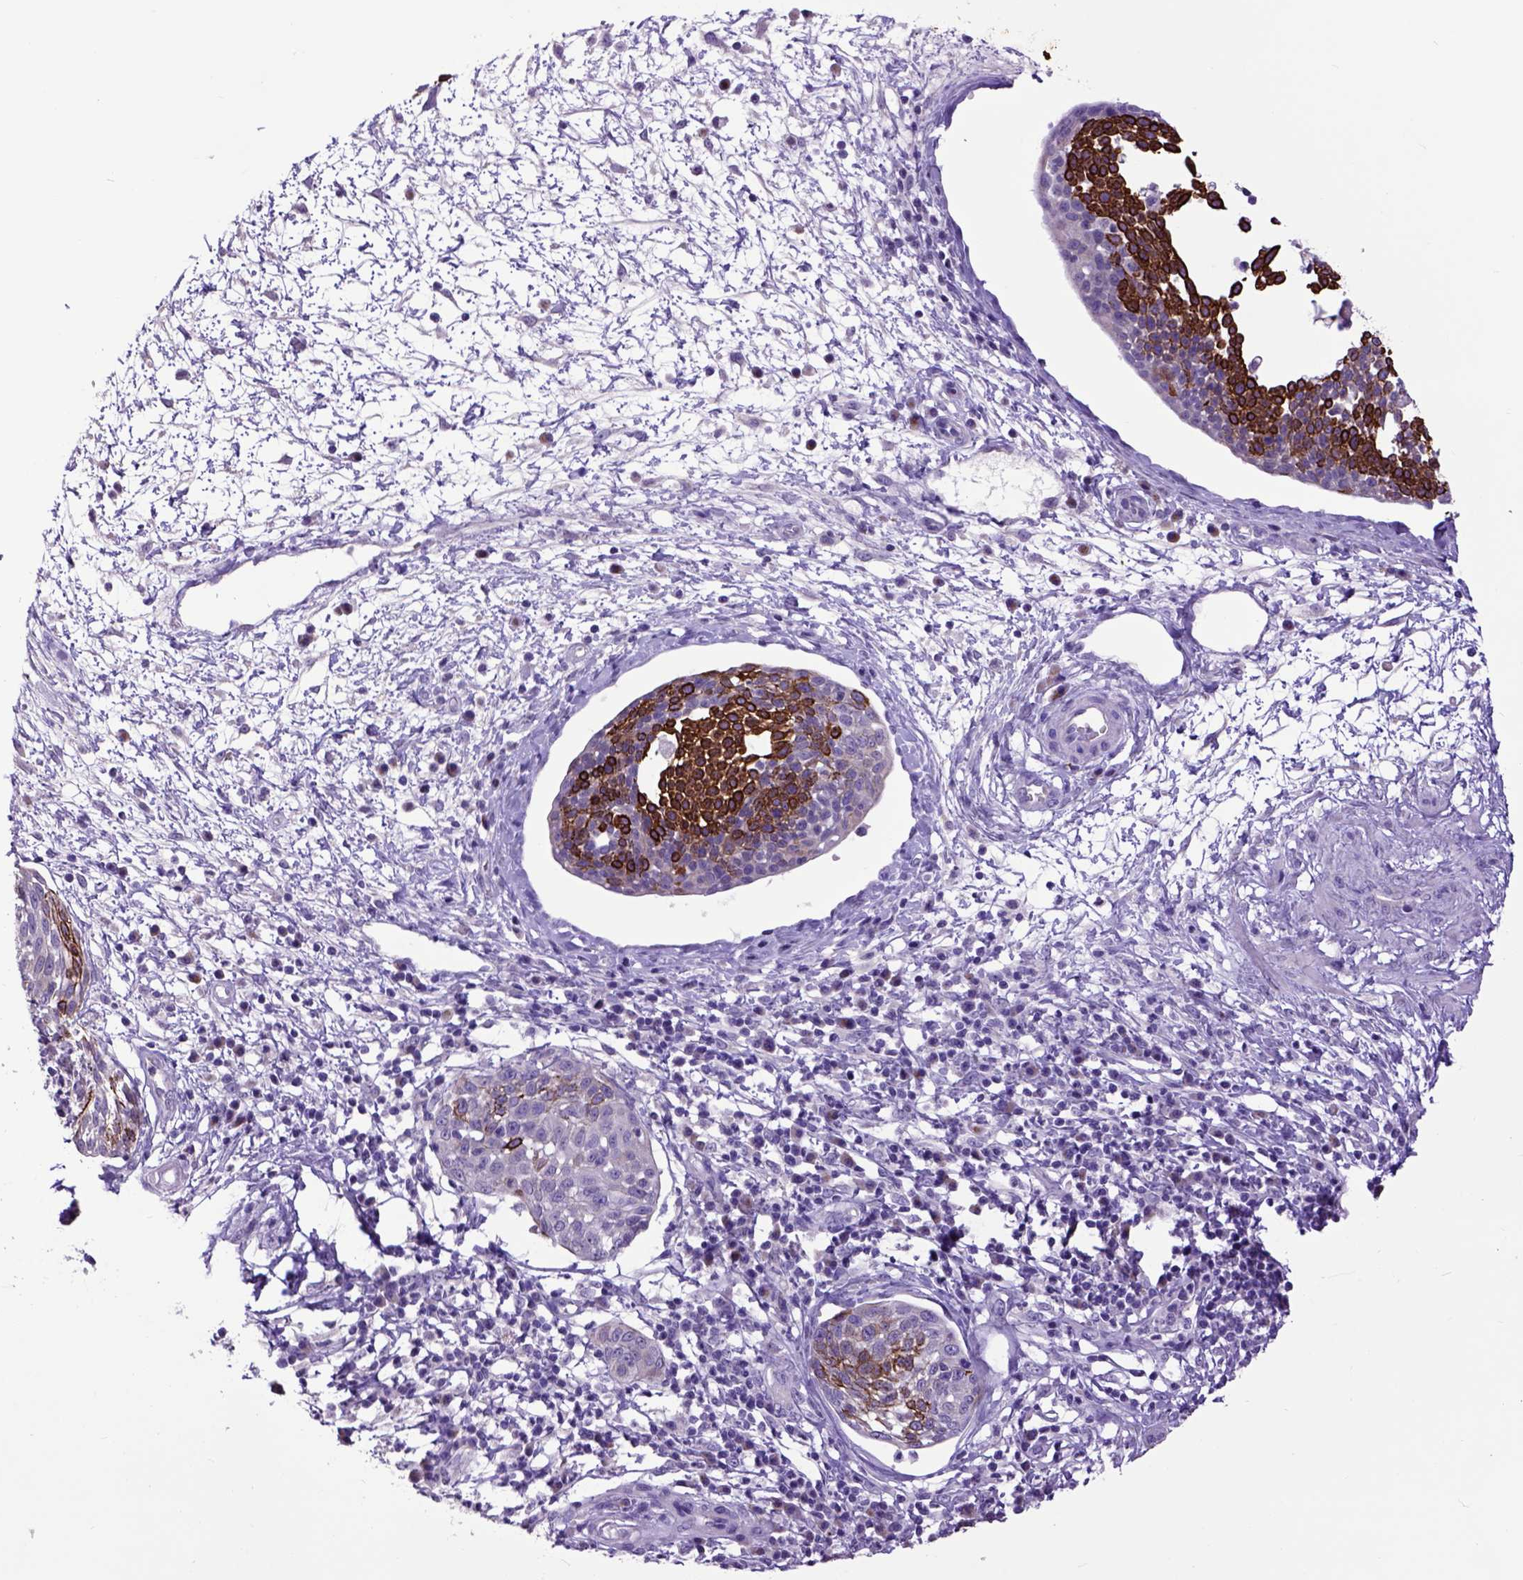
{"staining": {"intensity": "strong", "quantity": "25%-75%", "location": "cytoplasmic/membranous"}, "tissue": "cervical cancer", "cell_type": "Tumor cells", "image_type": "cancer", "snomed": [{"axis": "morphology", "description": "Squamous cell carcinoma, NOS"}, {"axis": "topography", "description": "Cervix"}], "caption": "This micrograph demonstrates IHC staining of human cervical cancer (squamous cell carcinoma), with high strong cytoplasmic/membranous staining in about 25%-75% of tumor cells.", "gene": "RAB25", "patient": {"sex": "female", "age": 34}}